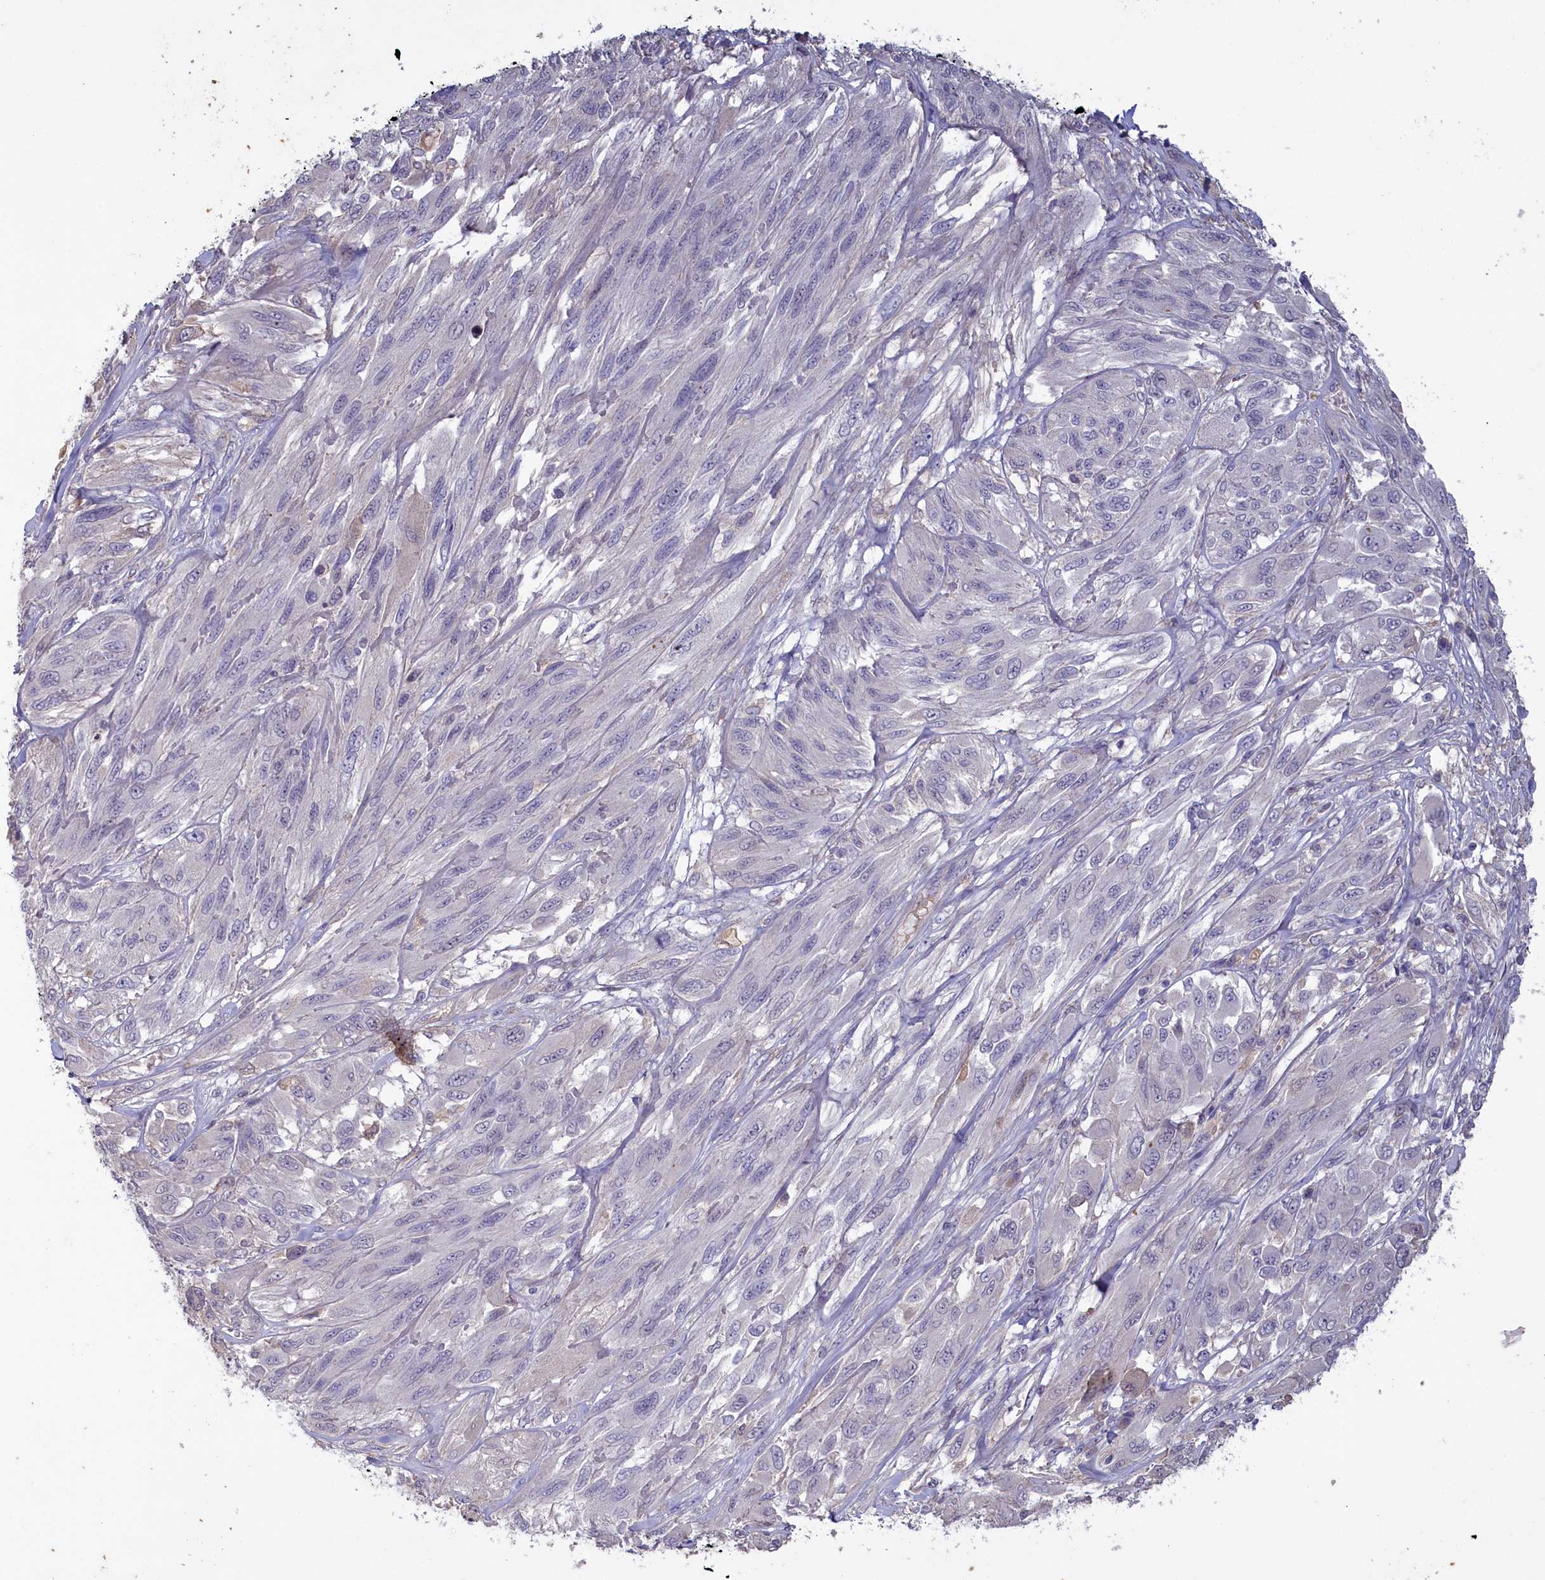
{"staining": {"intensity": "negative", "quantity": "none", "location": "none"}, "tissue": "melanoma", "cell_type": "Tumor cells", "image_type": "cancer", "snomed": [{"axis": "morphology", "description": "Malignant melanoma, NOS"}, {"axis": "topography", "description": "Skin"}], "caption": "Tumor cells show no significant expression in malignant melanoma.", "gene": "ATF7IP2", "patient": {"sex": "female", "age": 91}}